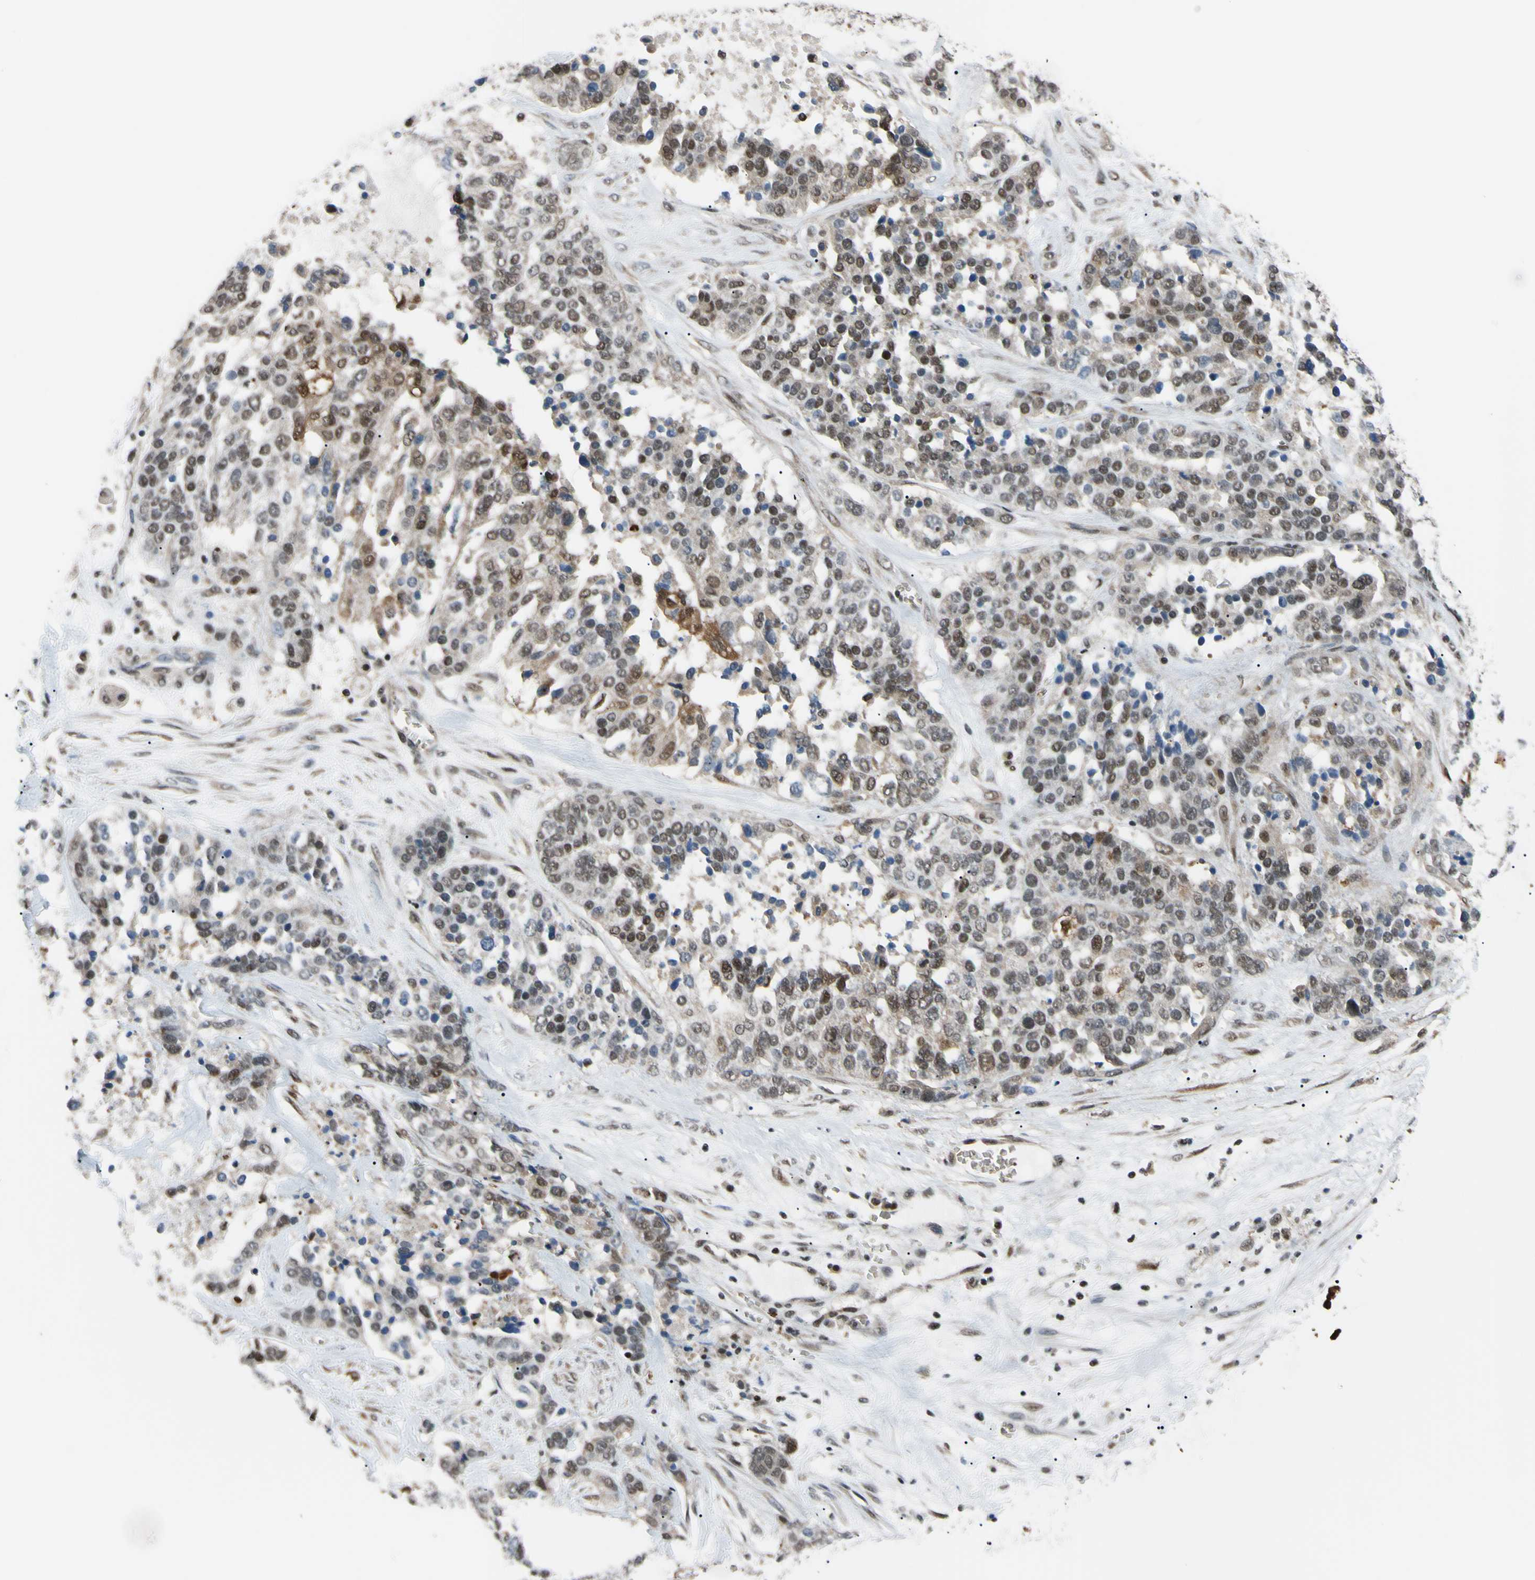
{"staining": {"intensity": "moderate", "quantity": "25%-75%", "location": "nuclear"}, "tissue": "ovarian cancer", "cell_type": "Tumor cells", "image_type": "cancer", "snomed": [{"axis": "morphology", "description": "Cystadenocarcinoma, serous, NOS"}, {"axis": "topography", "description": "Ovary"}], "caption": "Immunohistochemical staining of ovarian cancer displays medium levels of moderate nuclear positivity in about 25%-75% of tumor cells. The staining is performed using DAB (3,3'-diaminobenzidine) brown chromogen to label protein expression. The nuclei are counter-stained blue using hematoxylin.", "gene": "THAP12", "patient": {"sex": "female", "age": 44}}